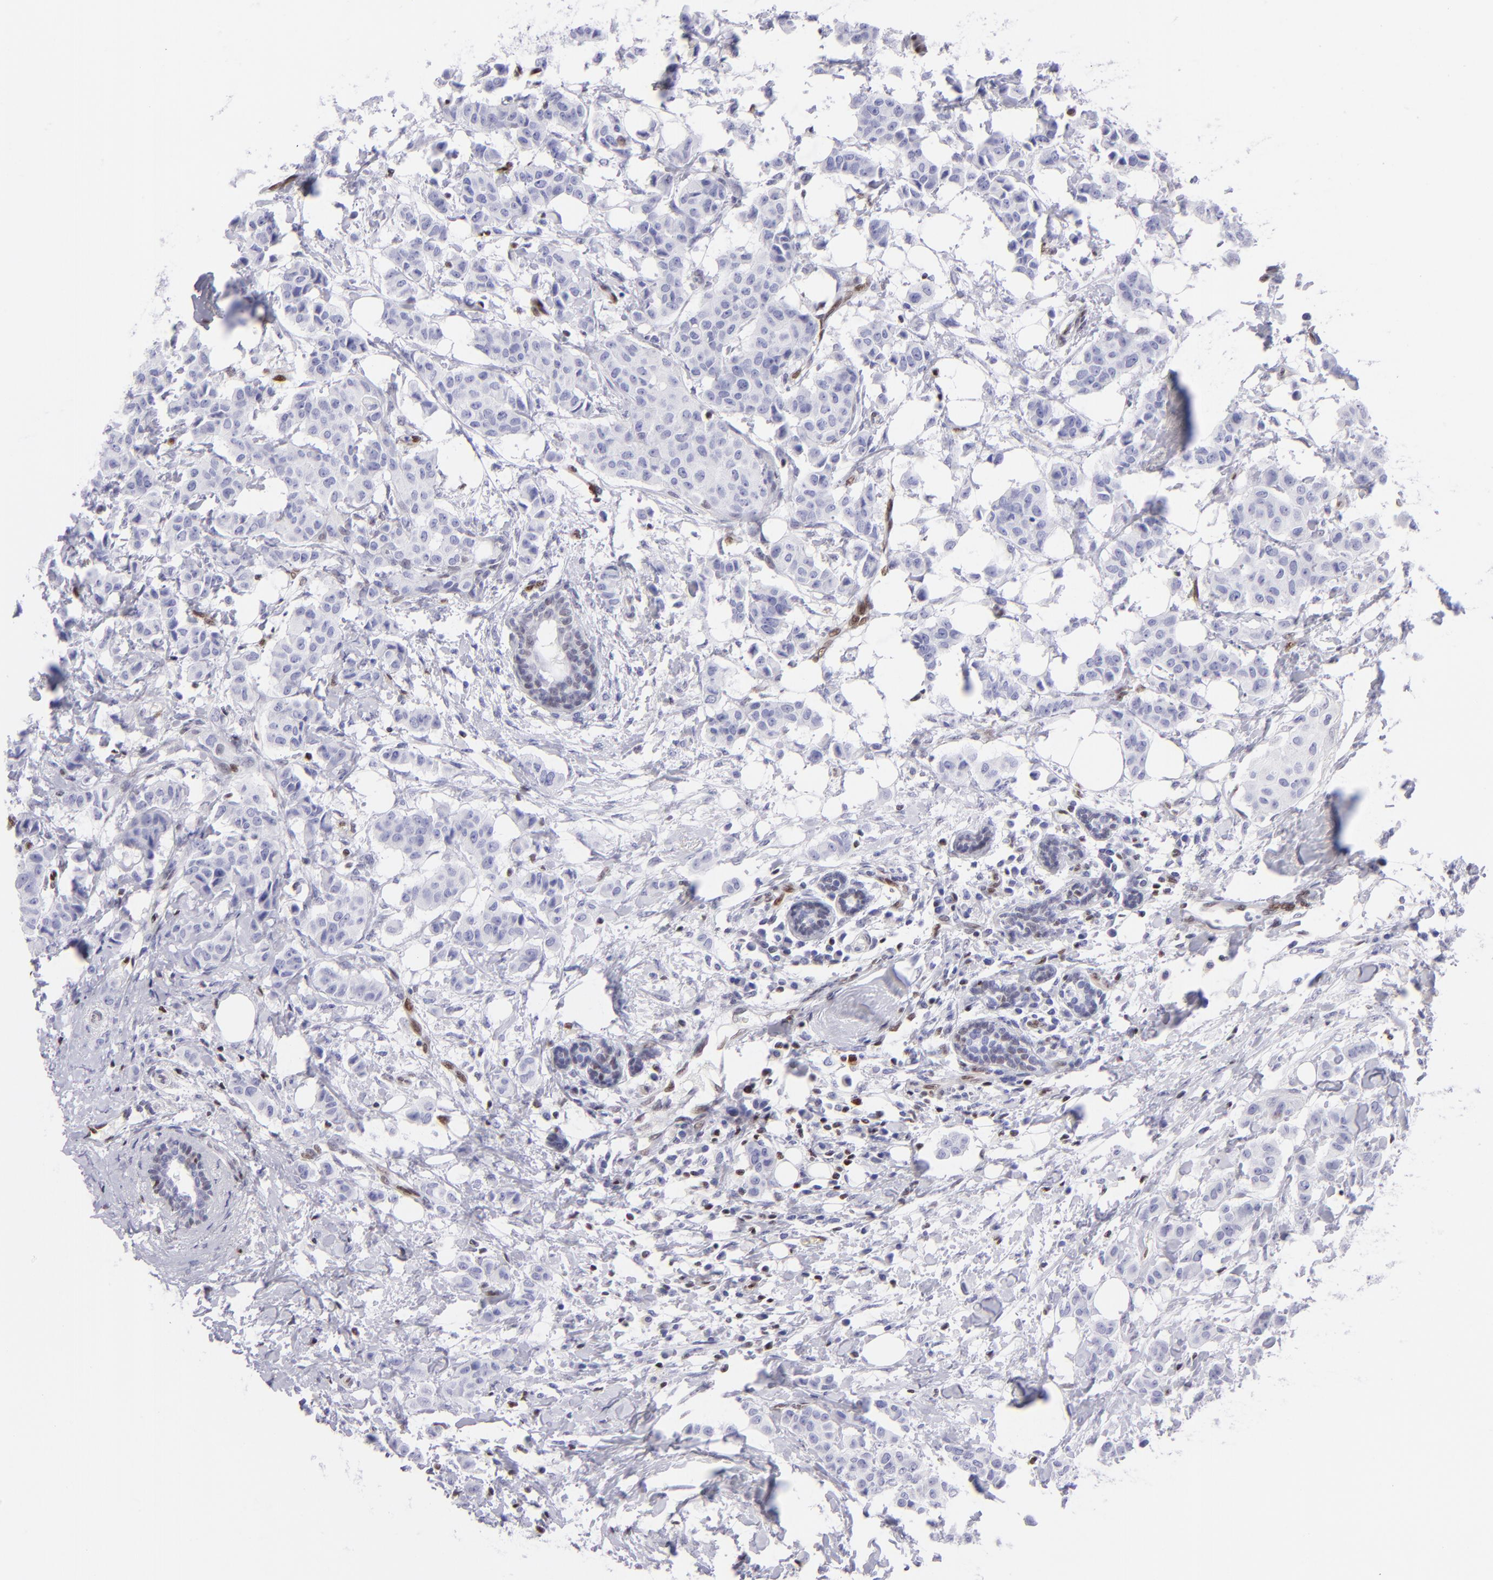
{"staining": {"intensity": "negative", "quantity": "none", "location": "none"}, "tissue": "breast cancer", "cell_type": "Tumor cells", "image_type": "cancer", "snomed": [{"axis": "morphology", "description": "Duct carcinoma"}, {"axis": "topography", "description": "Breast"}], "caption": "Tumor cells are negative for brown protein staining in breast cancer. (IHC, brightfield microscopy, high magnification).", "gene": "ETS1", "patient": {"sex": "female", "age": 40}}